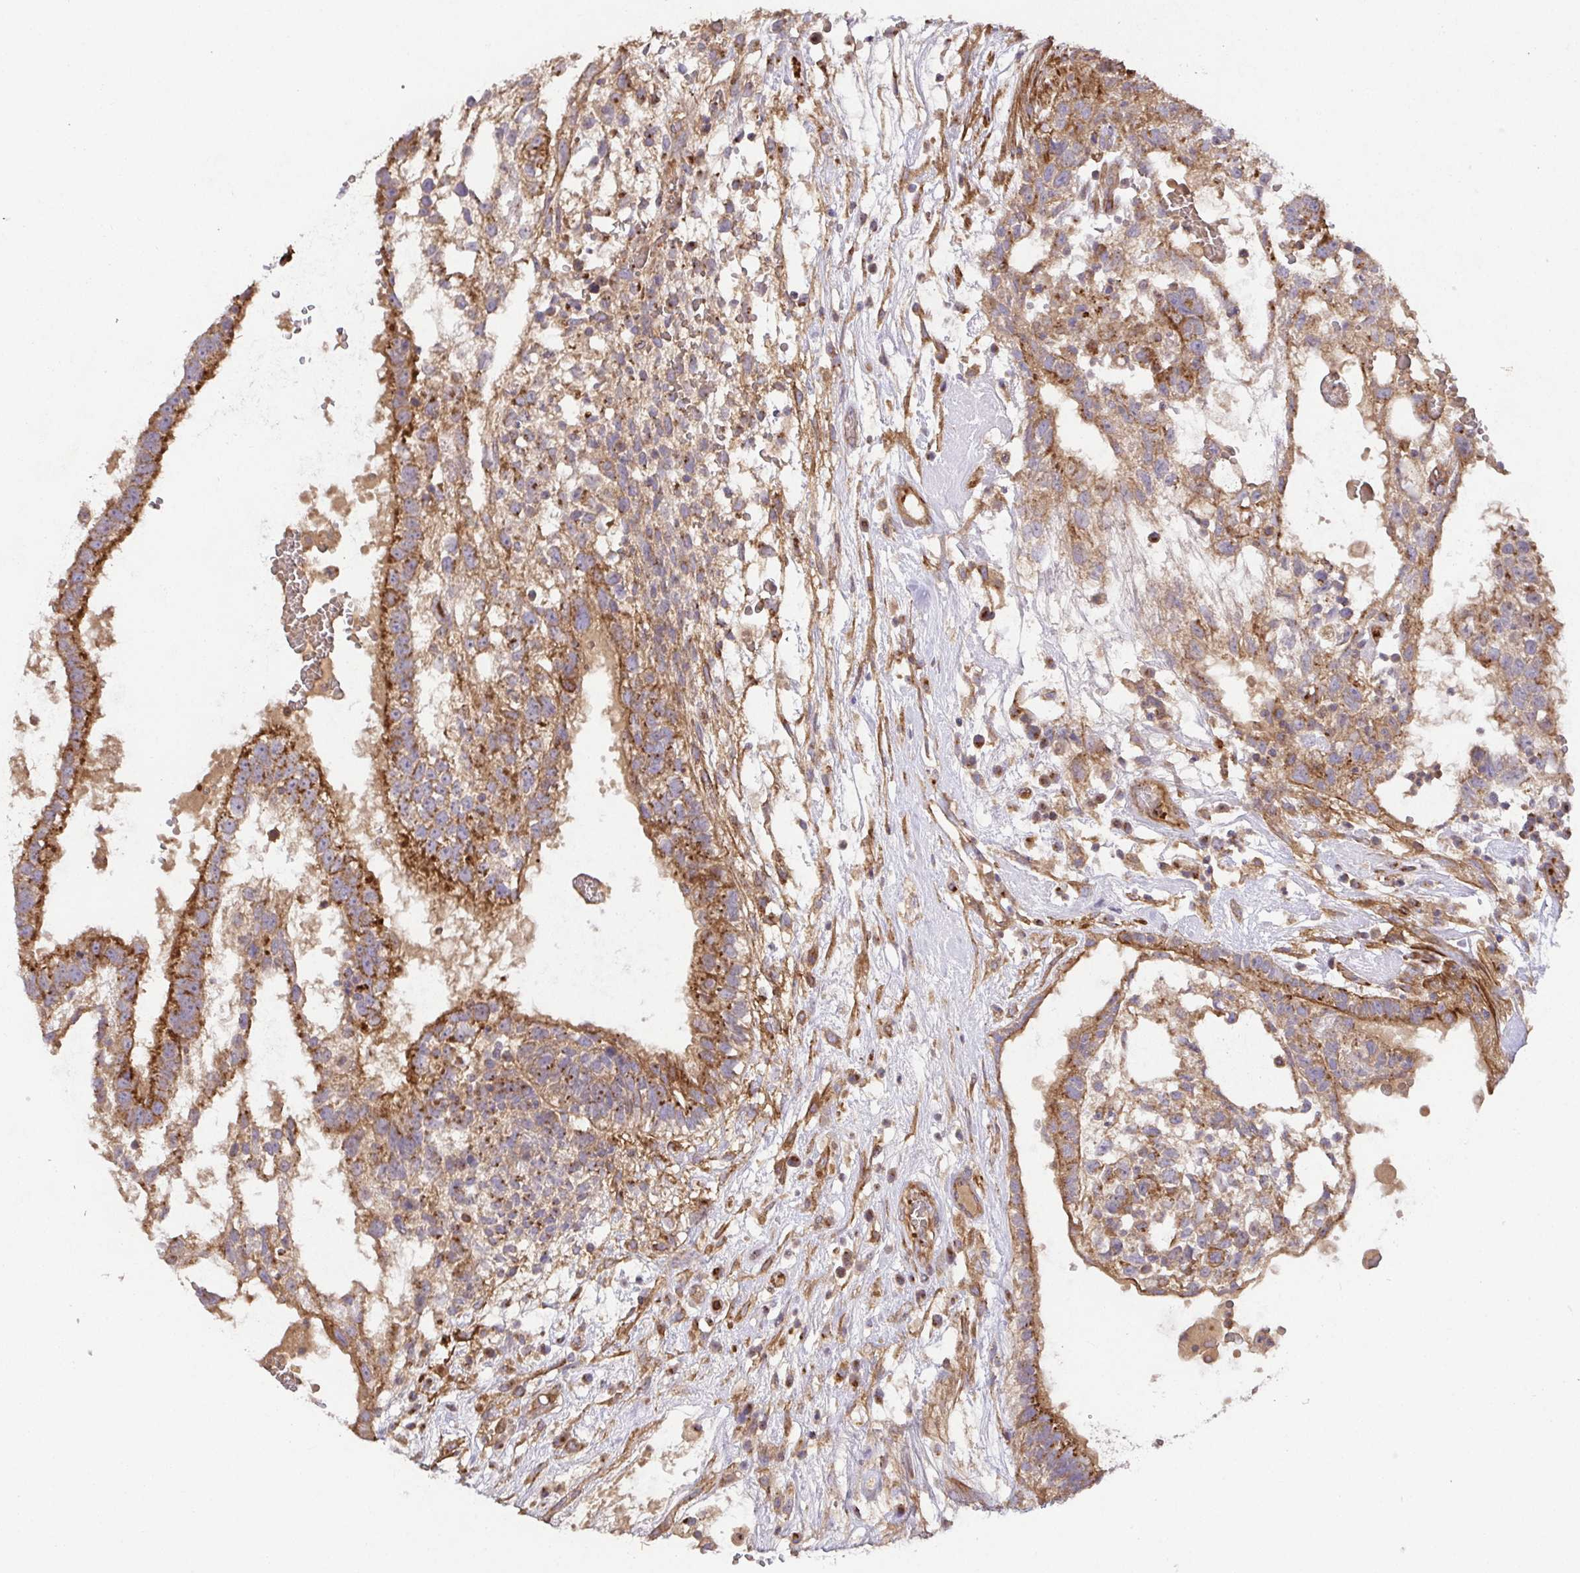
{"staining": {"intensity": "moderate", "quantity": ">75%", "location": "cytoplasmic/membranous"}, "tissue": "testis cancer", "cell_type": "Tumor cells", "image_type": "cancer", "snomed": [{"axis": "morphology", "description": "Normal tissue, NOS"}, {"axis": "morphology", "description": "Carcinoma, Embryonal, NOS"}, {"axis": "topography", "description": "Testis"}], "caption": "Testis embryonal carcinoma stained with DAB immunohistochemistry (IHC) exhibits medium levels of moderate cytoplasmic/membranous expression in approximately >75% of tumor cells.", "gene": "TM9SF4", "patient": {"sex": "male", "age": 32}}